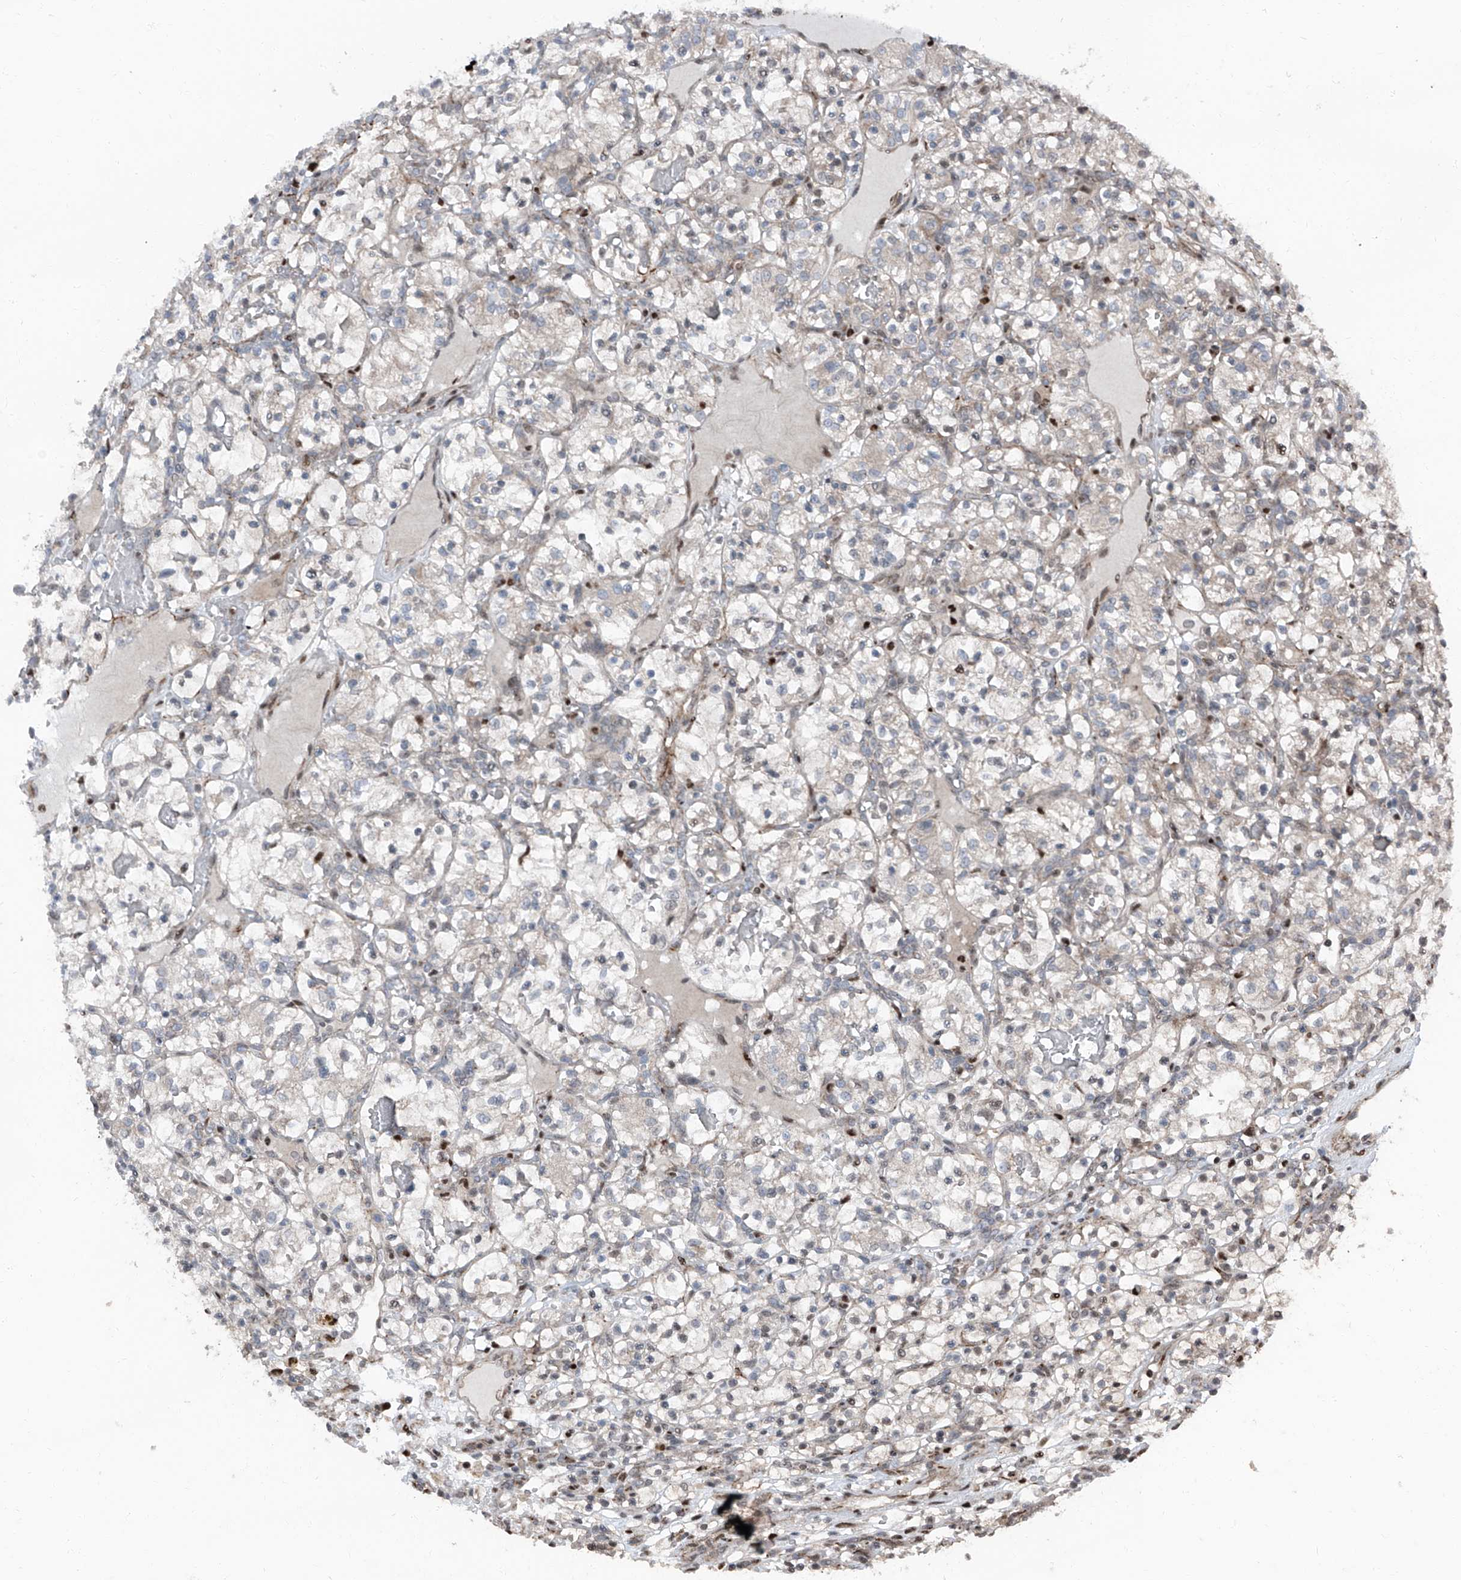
{"staining": {"intensity": "moderate", "quantity": "<25%", "location": "nuclear"}, "tissue": "renal cancer", "cell_type": "Tumor cells", "image_type": "cancer", "snomed": [{"axis": "morphology", "description": "Adenocarcinoma, NOS"}, {"axis": "topography", "description": "Kidney"}], "caption": "Renal cancer (adenocarcinoma) was stained to show a protein in brown. There is low levels of moderate nuclear expression in approximately <25% of tumor cells.", "gene": "FKBP5", "patient": {"sex": "female", "age": 57}}